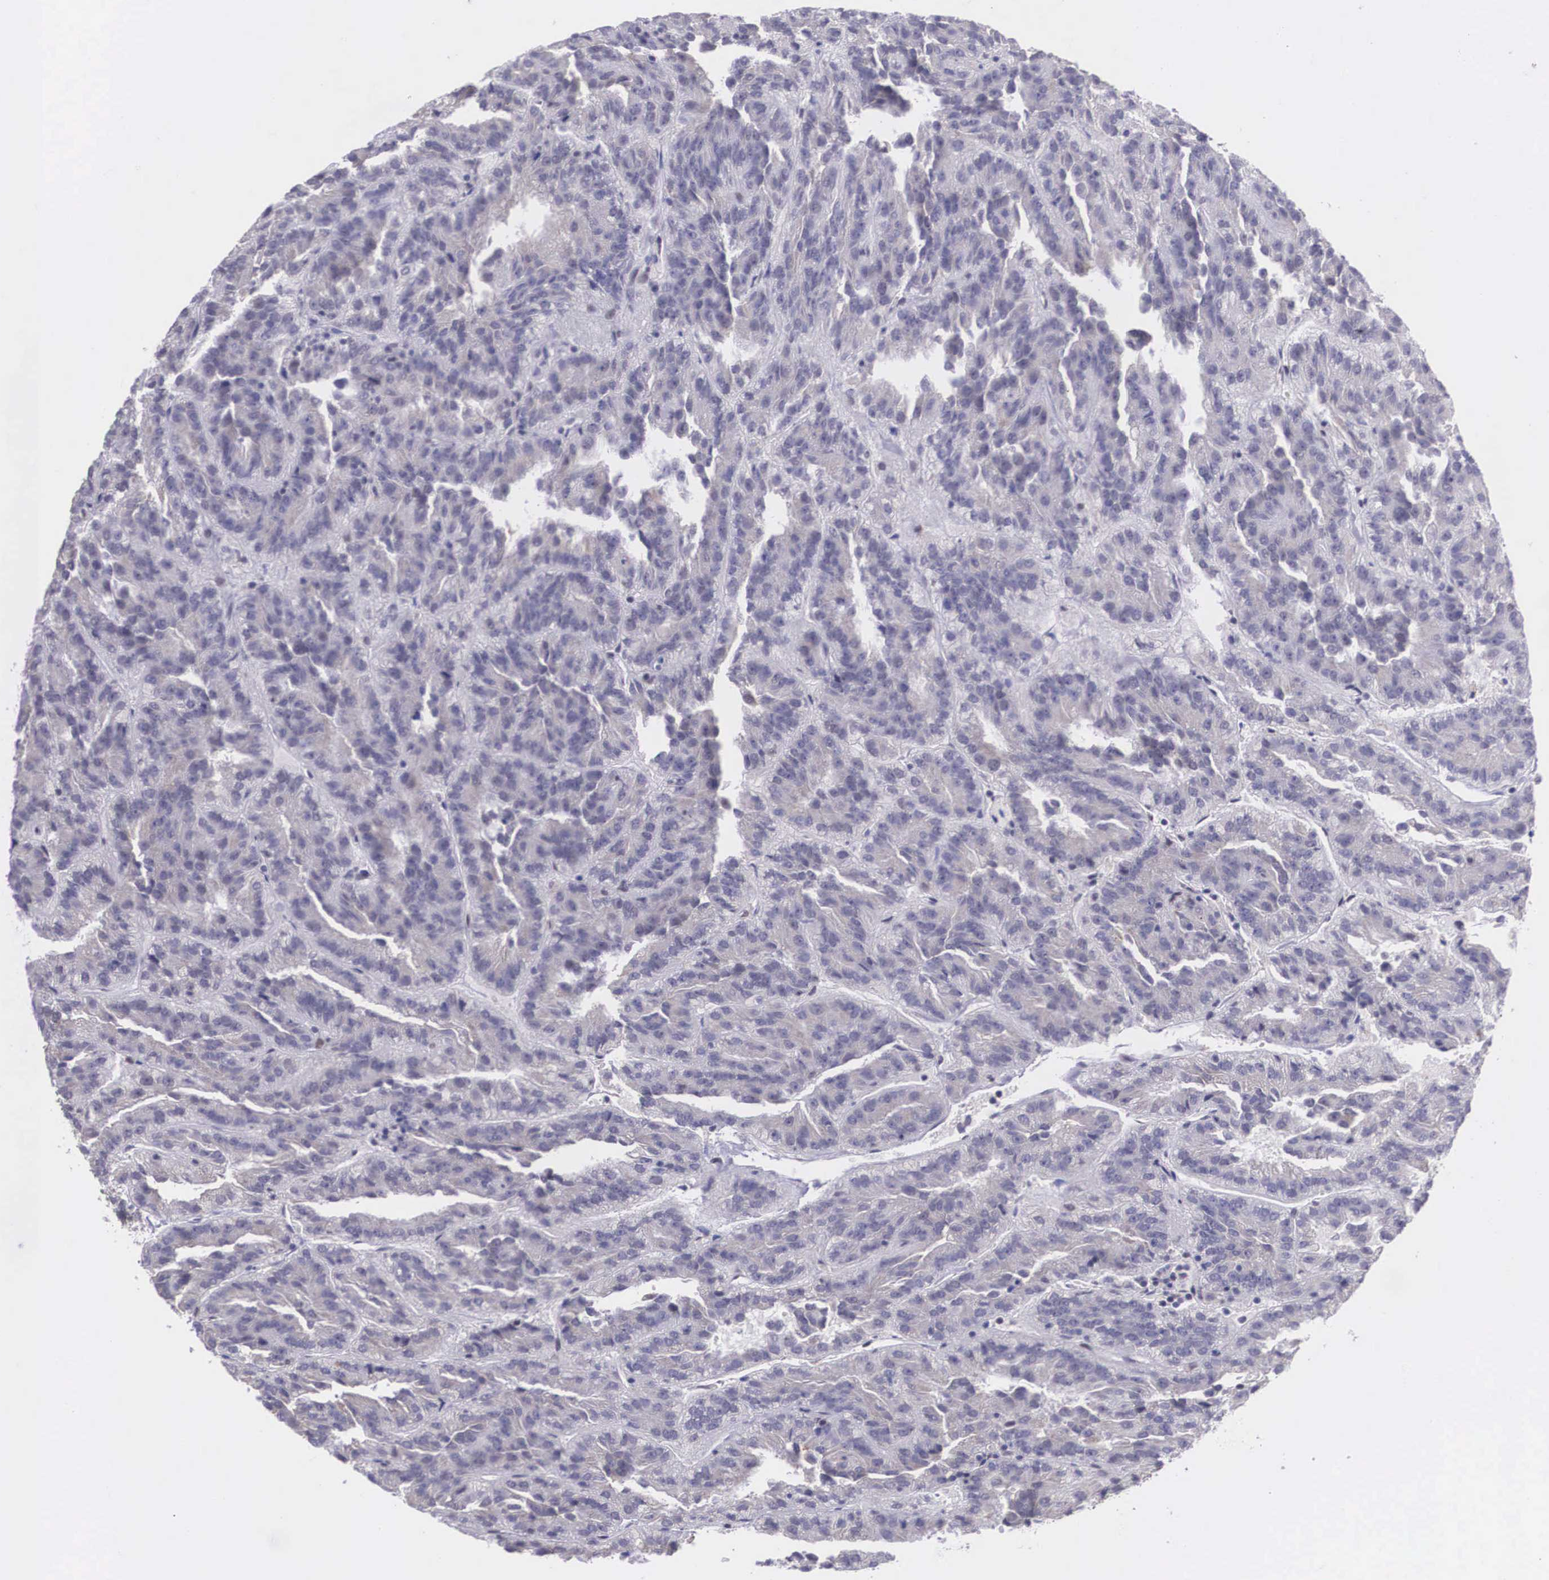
{"staining": {"intensity": "negative", "quantity": "none", "location": "none"}, "tissue": "renal cancer", "cell_type": "Tumor cells", "image_type": "cancer", "snomed": [{"axis": "morphology", "description": "Adenocarcinoma, NOS"}, {"axis": "topography", "description": "Kidney"}], "caption": "High magnification brightfield microscopy of renal cancer (adenocarcinoma) stained with DAB (brown) and counterstained with hematoxylin (blue): tumor cells show no significant staining.", "gene": "SLC25A21", "patient": {"sex": "male", "age": 46}}